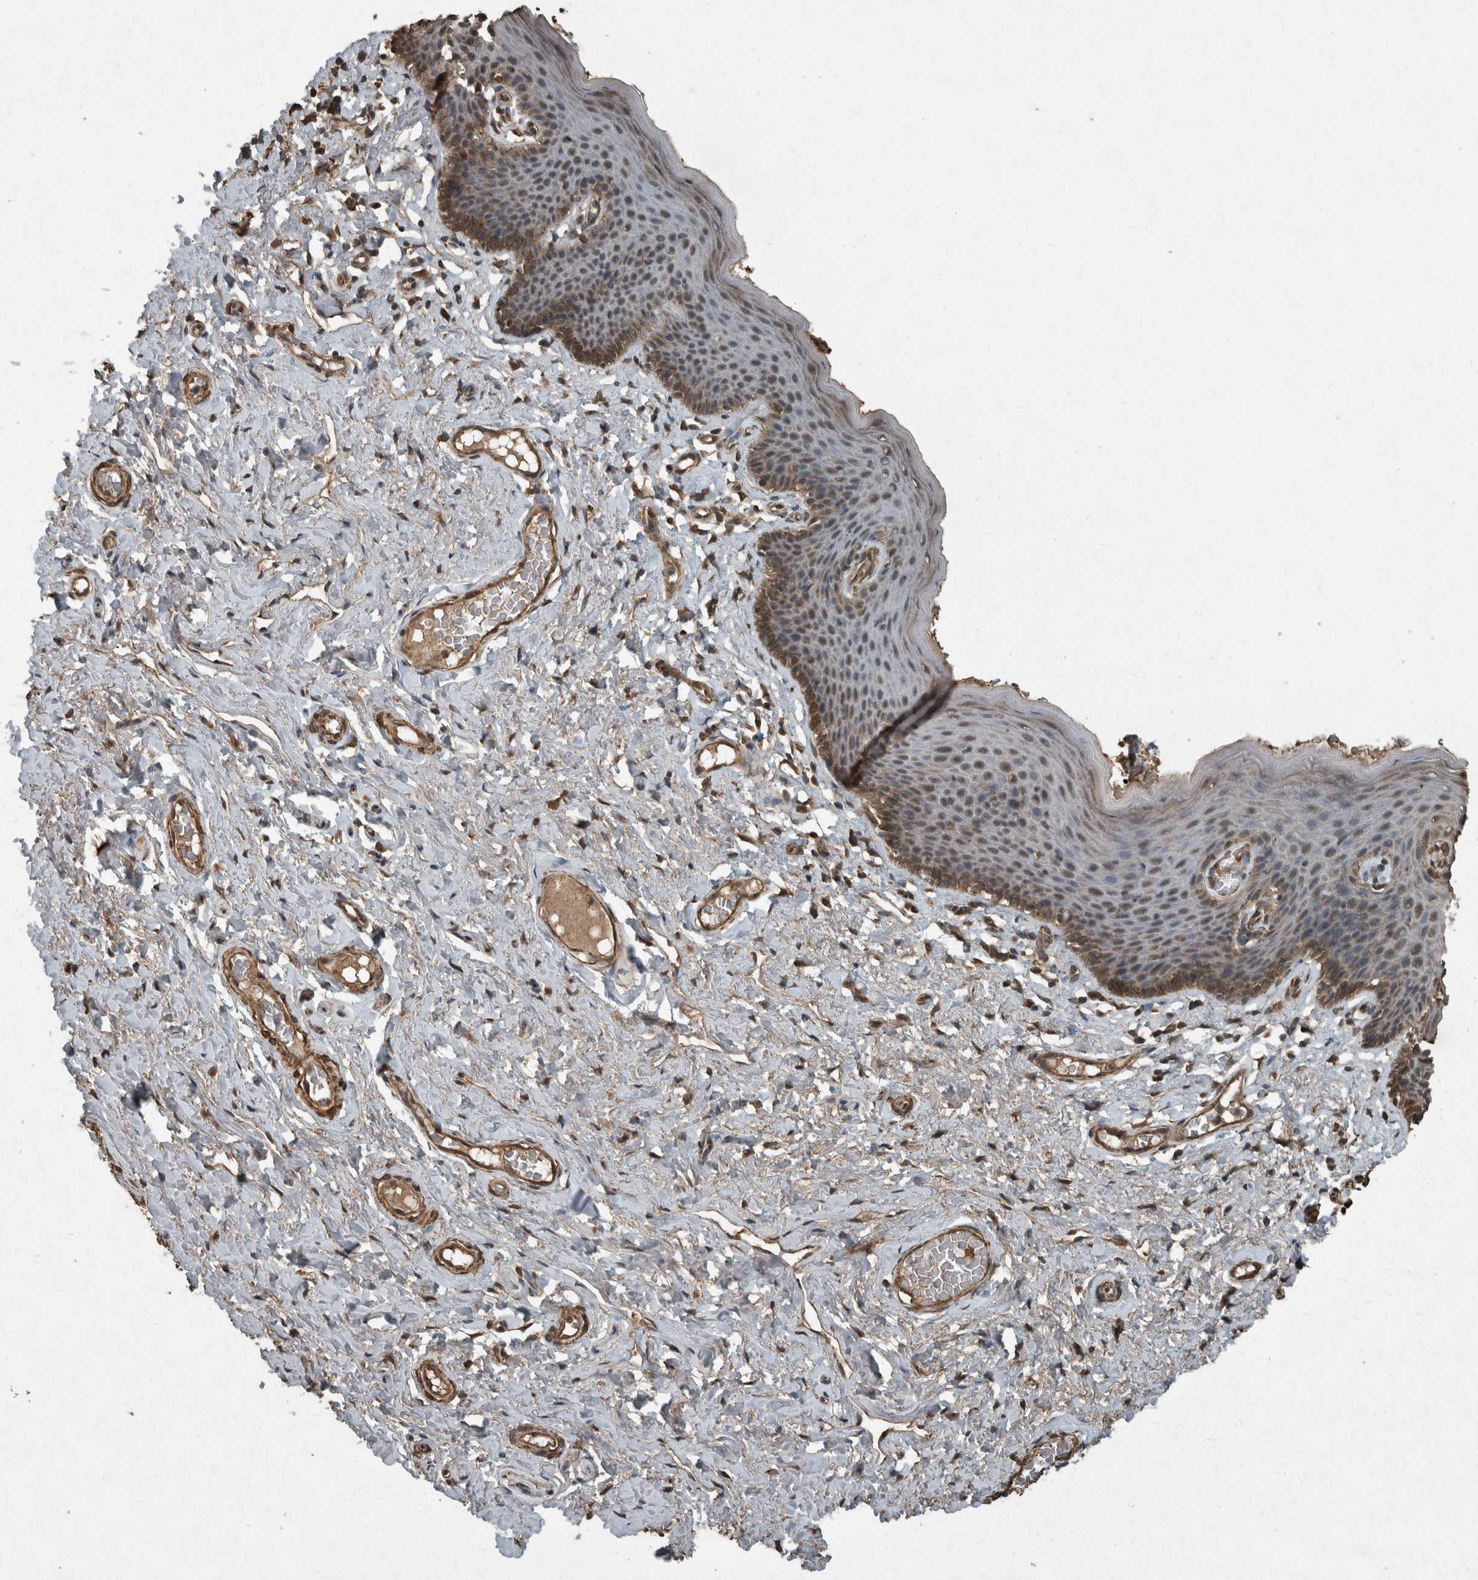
{"staining": {"intensity": "moderate", "quantity": ">75%", "location": "cytoplasmic/membranous,nuclear"}, "tissue": "skin", "cell_type": "Epidermal cells", "image_type": "normal", "snomed": [{"axis": "morphology", "description": "Normal tissue, NOS"}, {"axis": "topography", "description": "Vulva"}], "caption": "A medium amount of moderate cytoplasmic/membranous,nuclear expression is appreciated in approximately >75% of epidermal cells in unremarkable skin. The protein is shown in brown color, while the nuclei are stained blue.", "gene": "ARHGEF12", "patient": {"sex": "female", "age": 66}}